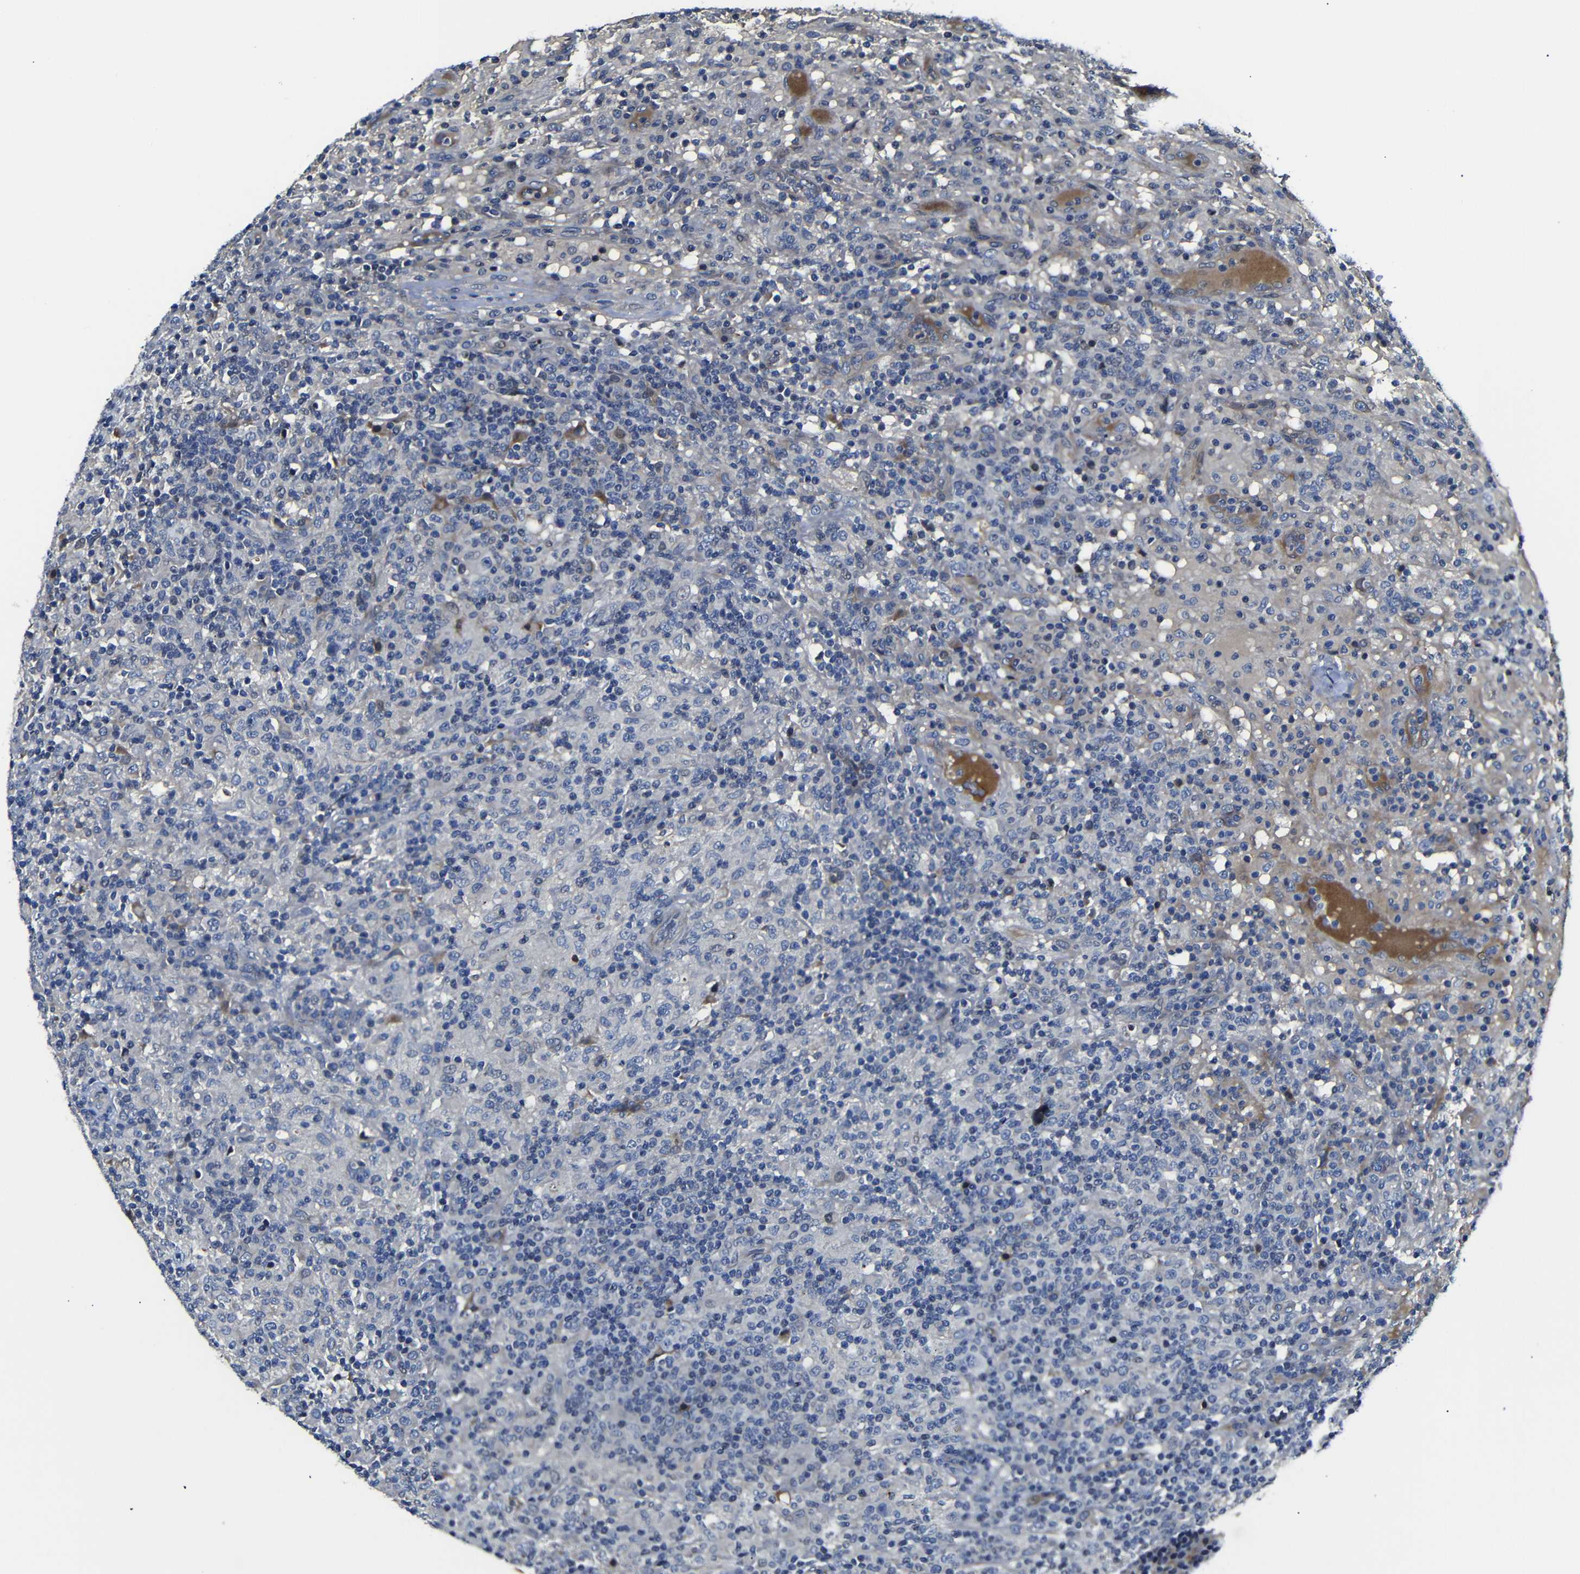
{"staining": {"intensity": "negative", "quantity": "none", "location": "none"}, "tissue": "lymphoma", "cell_type": "Tumor cells", "image_type": "cancer", "snomed": [{"axis": "morphology", "description": "Hodgkin's disease, NOS"}, {"axis": "topography", "description": "Lymph node"}], "caption": "The image demonstrates no staining of tumor cells in lymphoma.", "gene": "AFDN", "patient": {"sex": "male", "age": 70}}